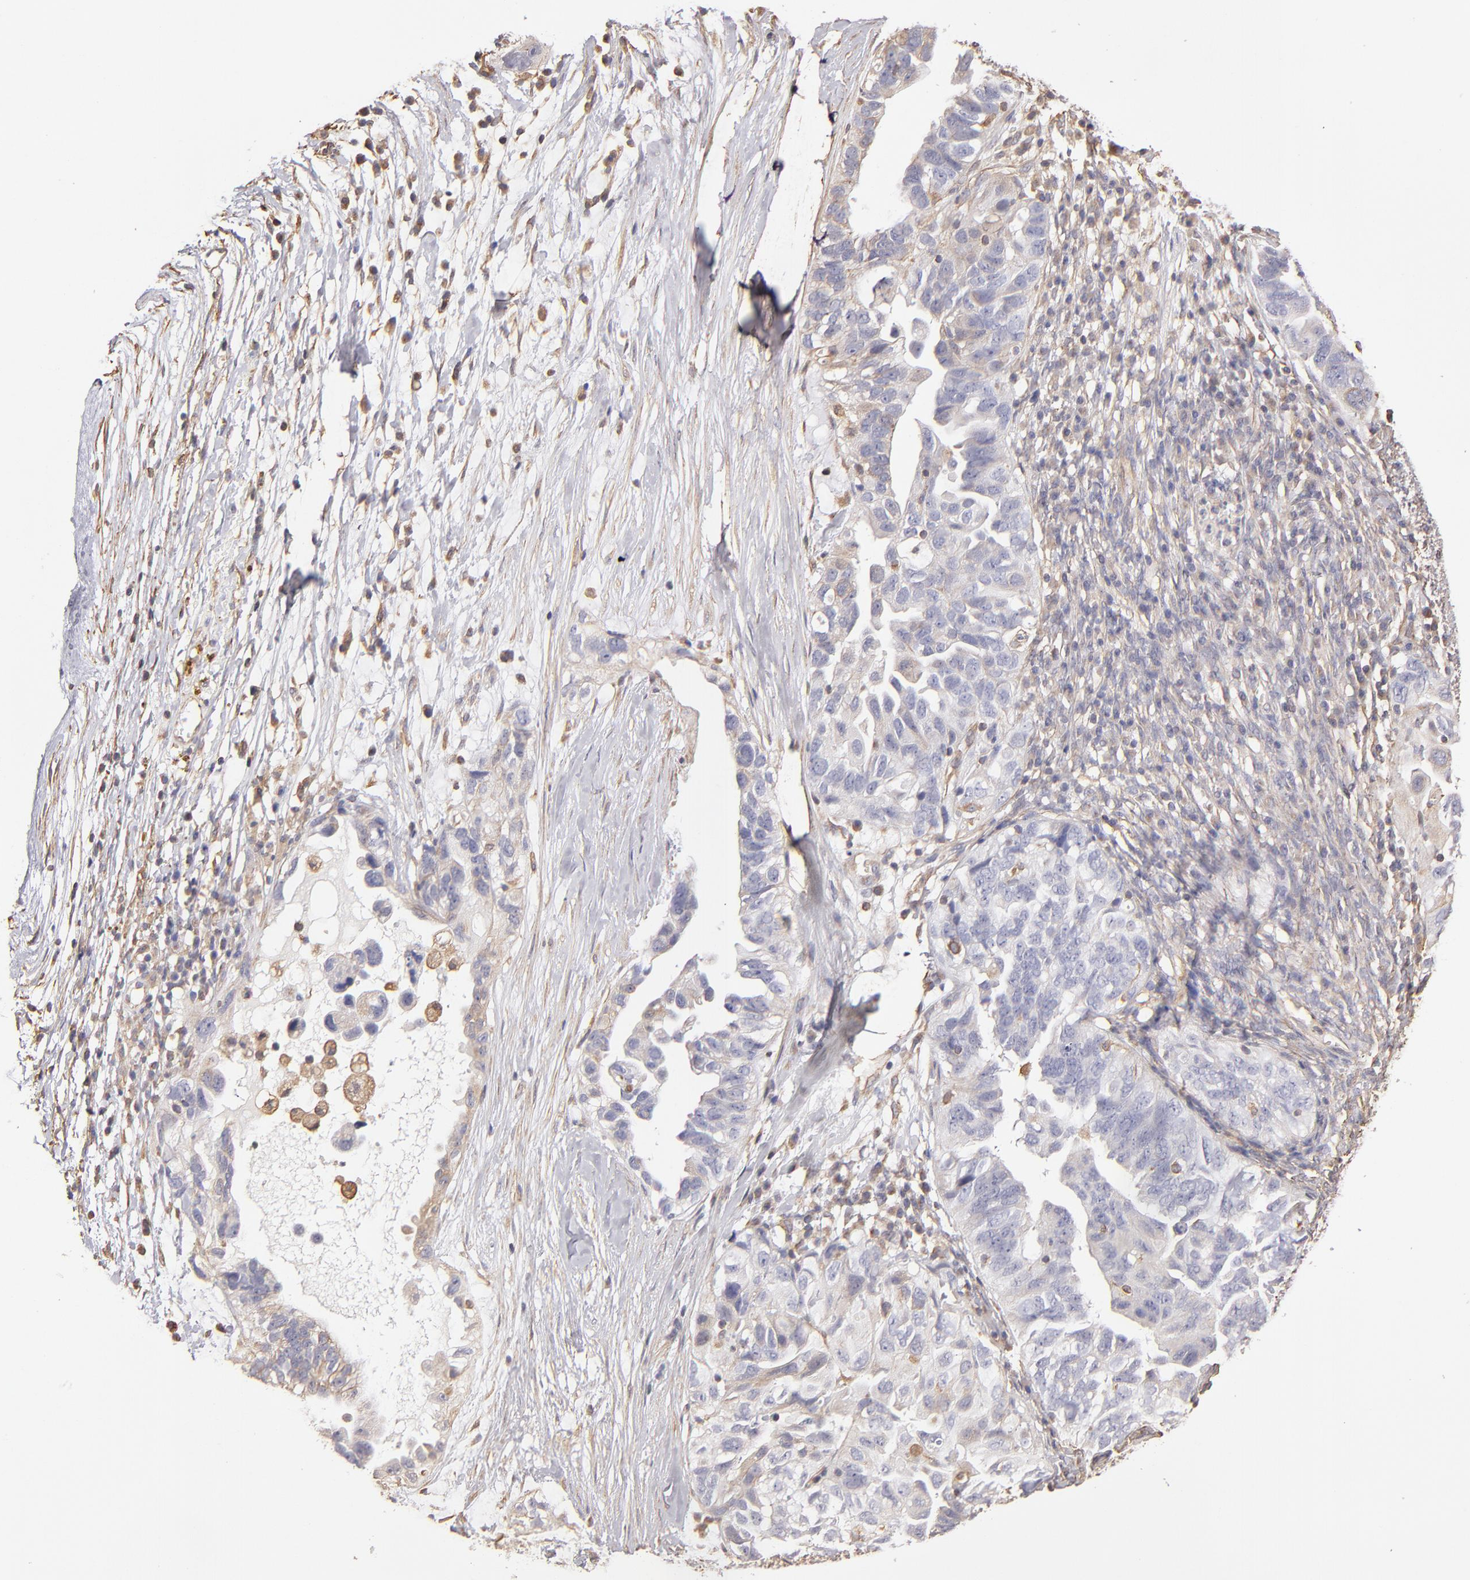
{"staining": {"intensity": "negative", "quantity": "none", "location": "none"}, "tissue": "ovarian cancer", "cell_type": "Tumor cells", "image_type": "cancer", "snomed": [{"axis": "morphology", "description": "Cystadenocarcinoma, serous, NOS"}, {"axis": "topography", "description": "Ovary"}], "caption": "High magnification brightfield microscopy of ovarian cancer stained with DAB (3,3'-diaminobenzidine) (brown) and counterstained with hematoxylin (blue): tumor cells show no significant expression.", "gene": "ABCC1", "patient": {"sex": "female", "age": 82}}